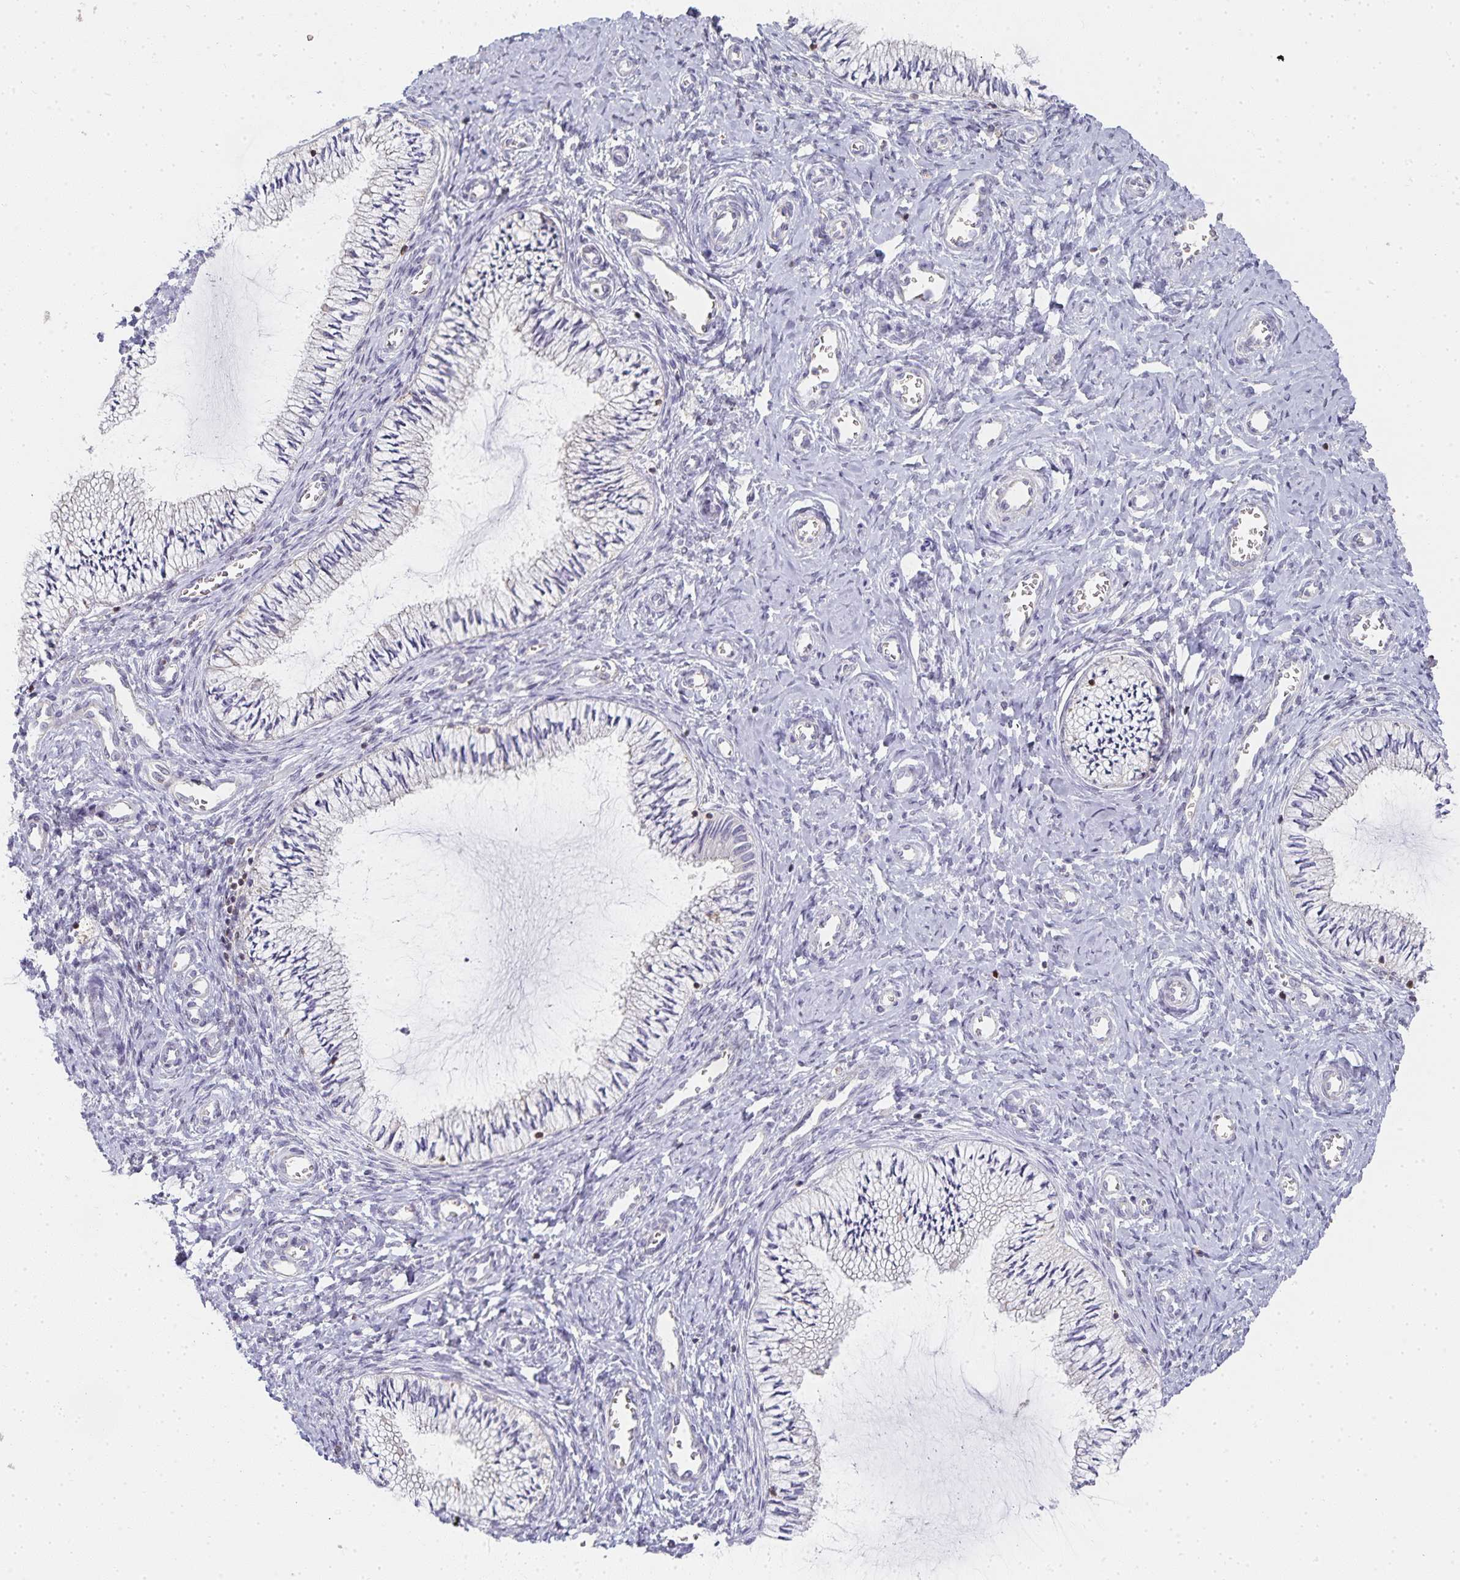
{"staining": {"intensity": "negative", "quantity": "none", "location": "none"}, "tissue": "cervix", "cell_type": "Glandular cells", "image_type": "normal", "snomed": [{"axis": "morphology", "description": "Normal tissue, NOS"}, {"axis": "topography", "description": "Cervix"}], "caption": "Immunohistochemistry of unremarkable cervix shows no expression in glandular cells. (Stains: DAB immunohistochemistry with hematoxylin counter stain, Microscopy: brightfield microscopy at high magnification).", "gene": "GATA3", "patient": {"sex": "female", "age": 24}}